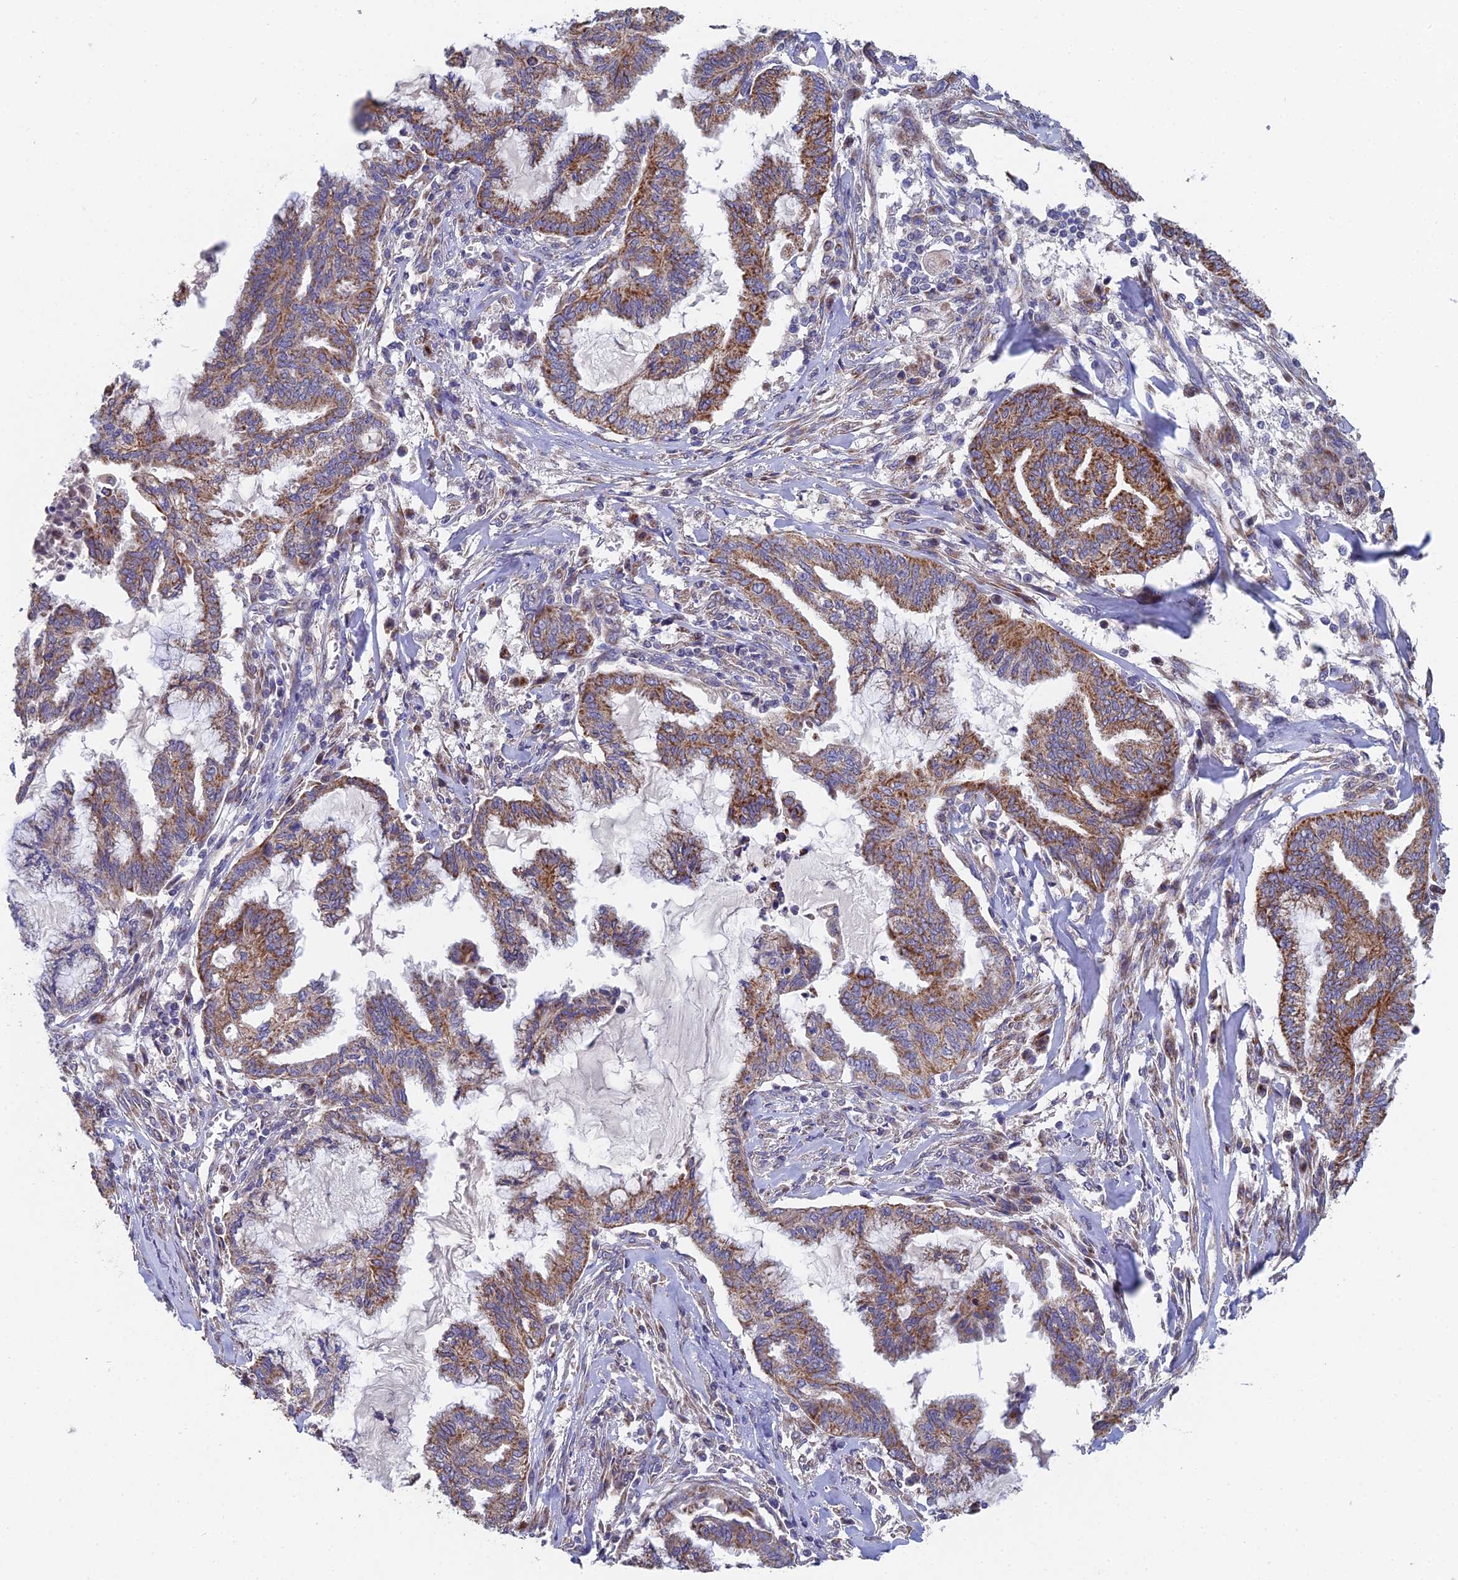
{"staining": {"intensity": "moderate", "quantity": ">75%", "location": "cytoplasmic/membranous"}, "tissue": "endometrial cancer", "cell_type": "Tumor cells", "image_type": "cancer", "snomed": [{"axis": "morphology", "description": "Adenocarcinoma, NOS"}, {"axis": "topography", "description": "Endometrium"}], "caption": "Adenocarcinoma (endometrial) tissue shows moderate cytoplasmic/membranous staining in approximately >75% of tumor cells", "gene": "ECSIT", "patient": {"sex": "female", "age": 86}}